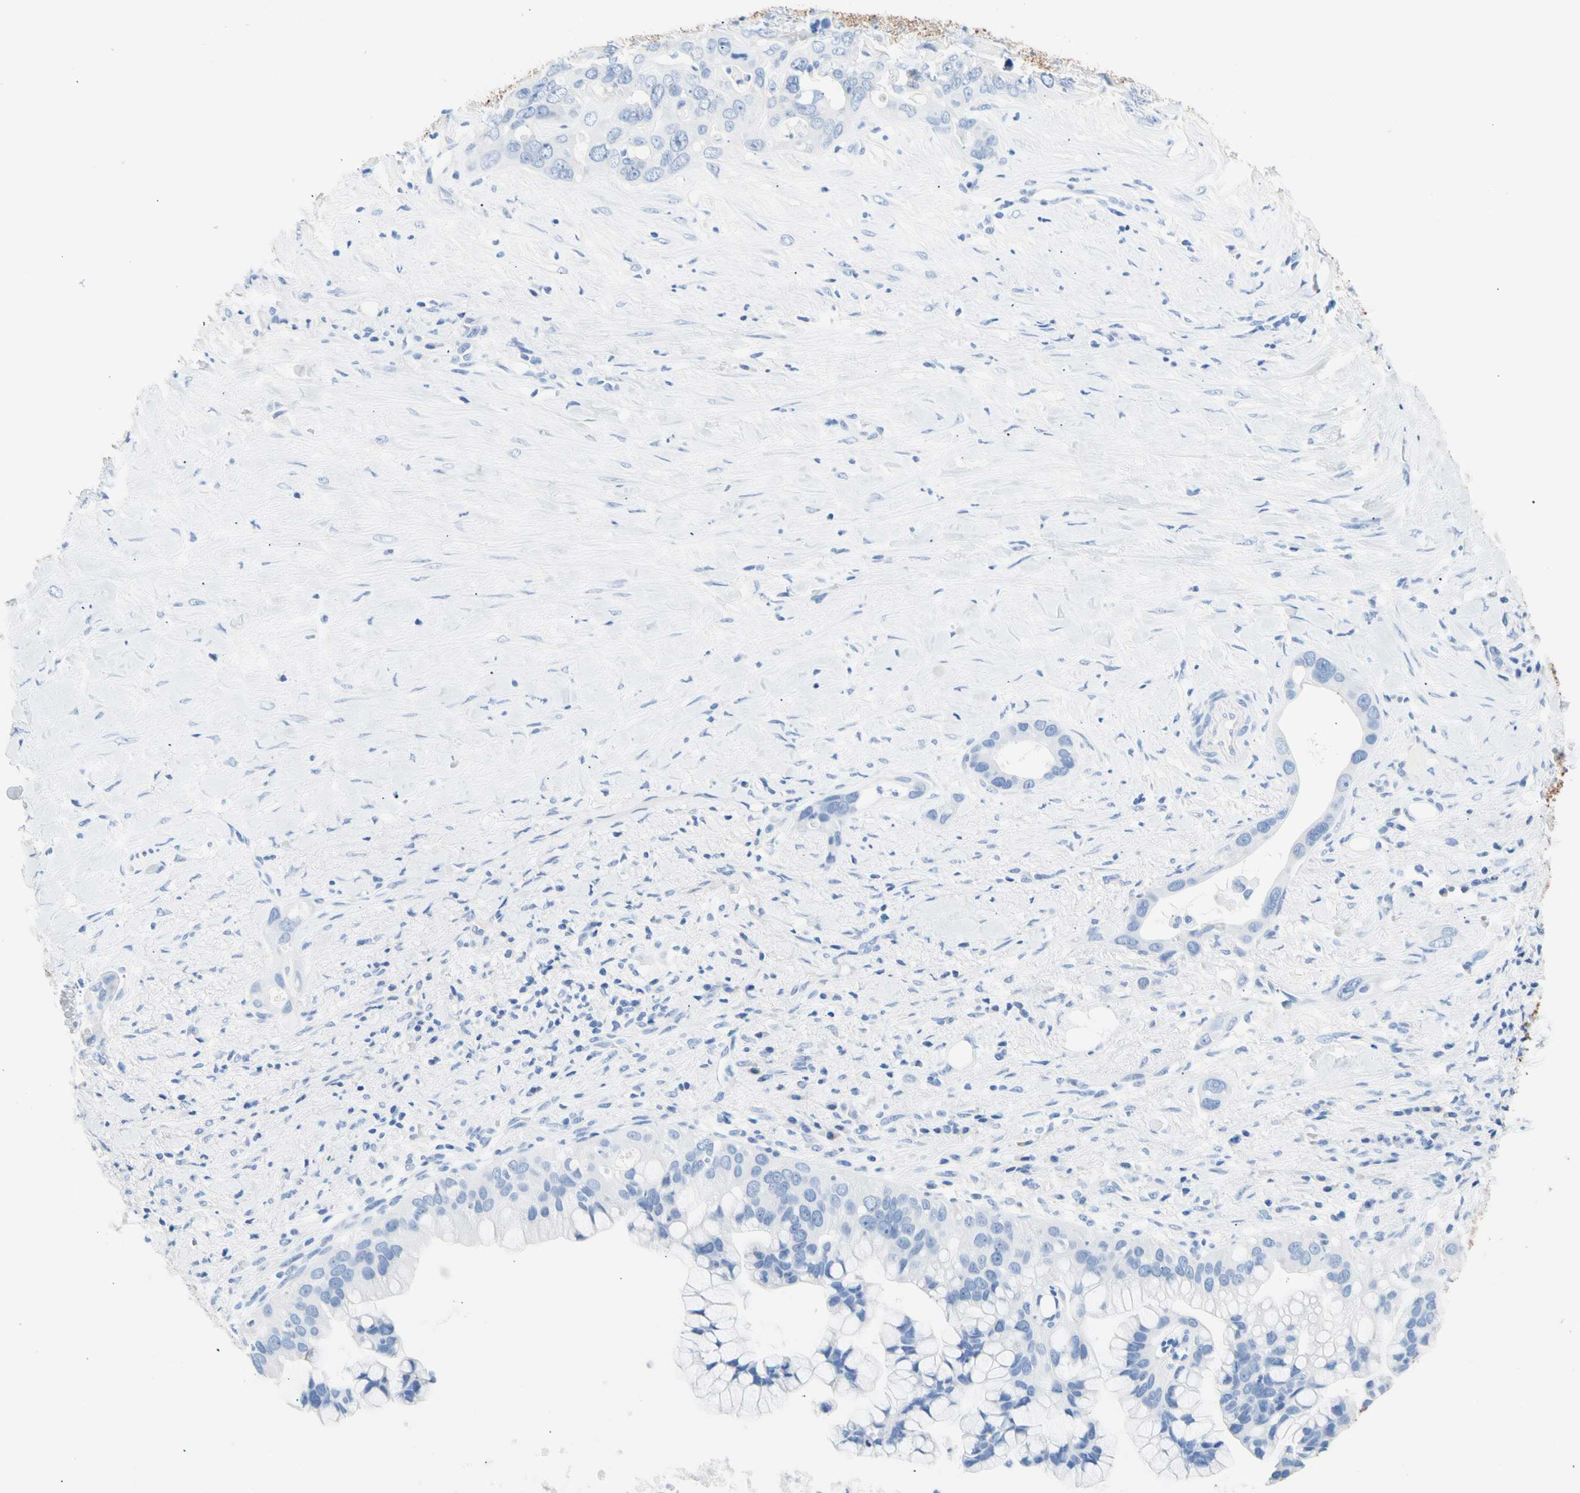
{"staining": {"intensity": "negative", "quantity": "none", "location": "none"}, "tissue": "liver cancer", "cell_type": "Tumor cells", "image_type": "cancer", "snomed": [{"axis": "morphology", "description": "Cholangiocarcinoma"}, {"axis": "topography", "description": "Liver"}], "caption": "This is an immunohistochemistry (IHC) histopathology image of cholangiocarcinoma (liver). There is no expression in tumor cells.", "gene": "CEL", "patient": {"sex": "female", "age": 65}}